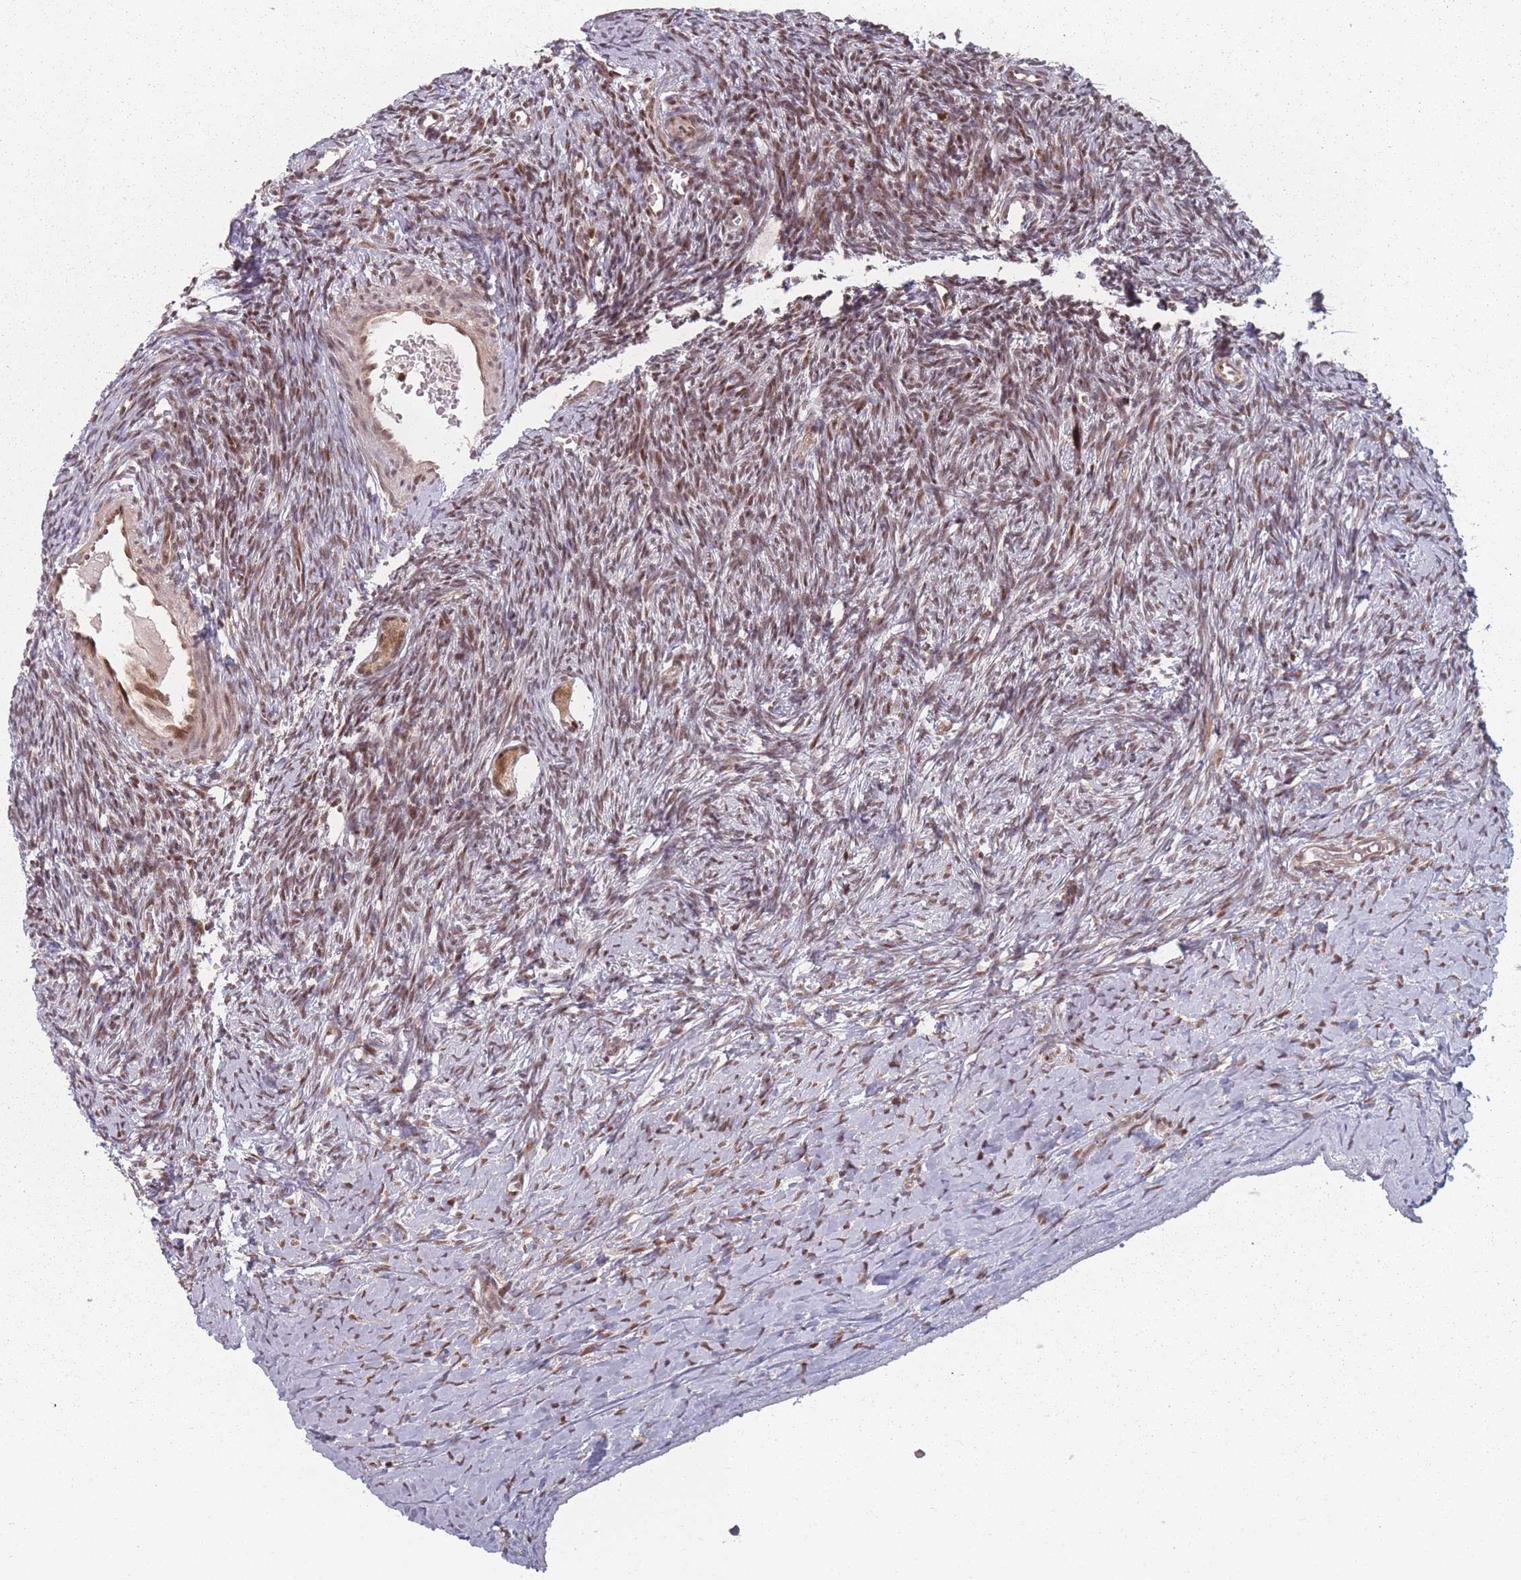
{"staining": {"intensity": "moderate", "quantity": ">75%", "location": "nuclear"}, "tissue": "ovary", "cell_type": "Follicle cells", "image_type": "normal", "snomed": [{"axis": "morphology", "description": "Normal tissue, NOS"}, {"axis": "morphology", "description": "Developmental malformation"}, {"axis": "topography", "description": "Ovary"}], "caption": "Immunohistochemistry image of benign ovary stained for a protein (brown), which exhibits medium levels of moderate nuclear expression in approximately >75% of follicle cells.", "gene": "WDR55", "patient": {"sex": "female", "age": 39}}